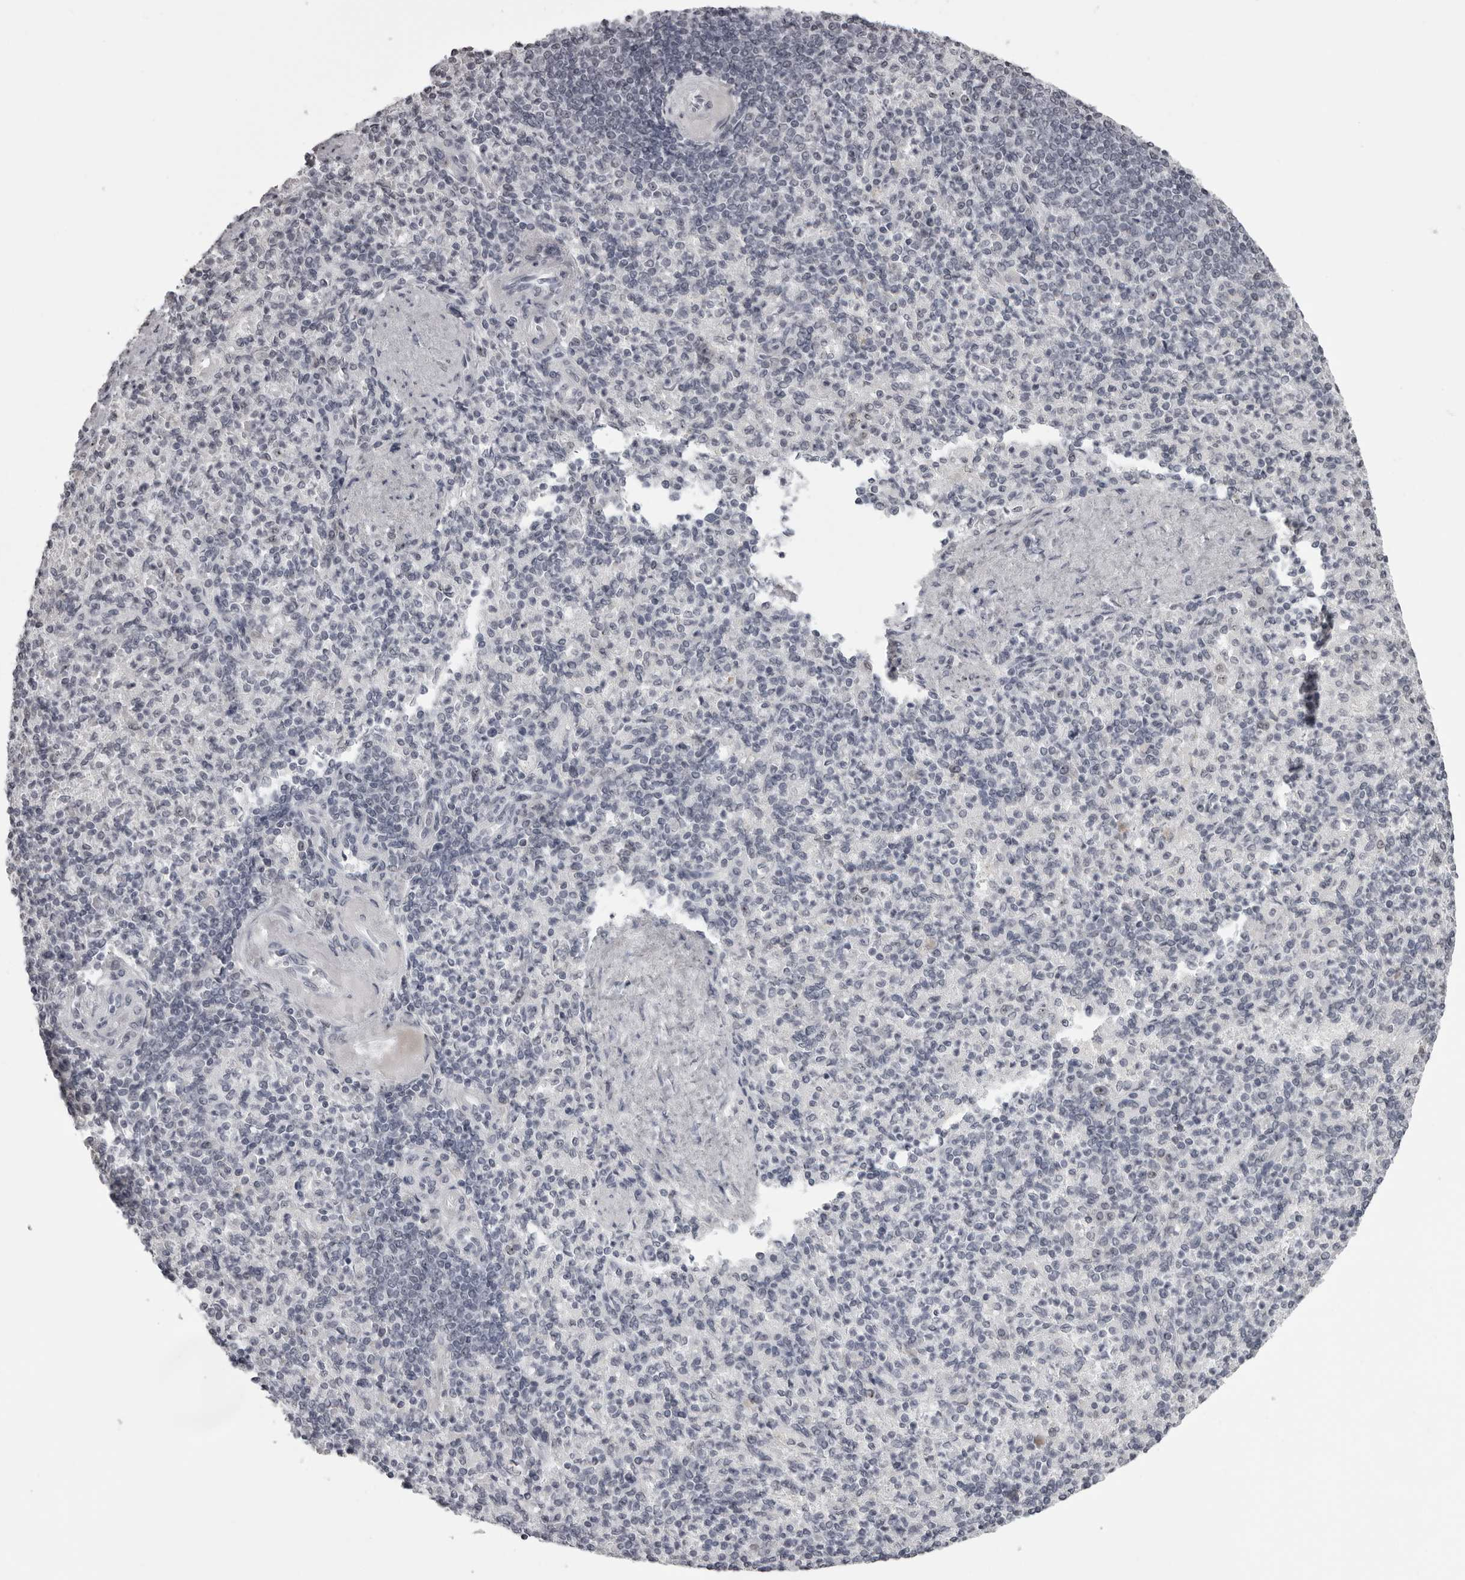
{"staining": {"intensity": "negative", "quantity": "none", "location": "none"}, "tissue": "spleen", "cell_type": "Cells in red pulp", "image_type": "normal", "snomed": [{"axis": "morphology", "description": "Normal tissue, NOS"}, {"axis": "topography", "description": "Spleen"}], "caption": "The immunohistochemistry histopathology image has no significant positivity in cells in red pulp of spleen. (DAB IHC visualized using brightfield microscopy, high magnification).", "gene": "HELZ", "patient": {"sex": "female", "age": 74}}